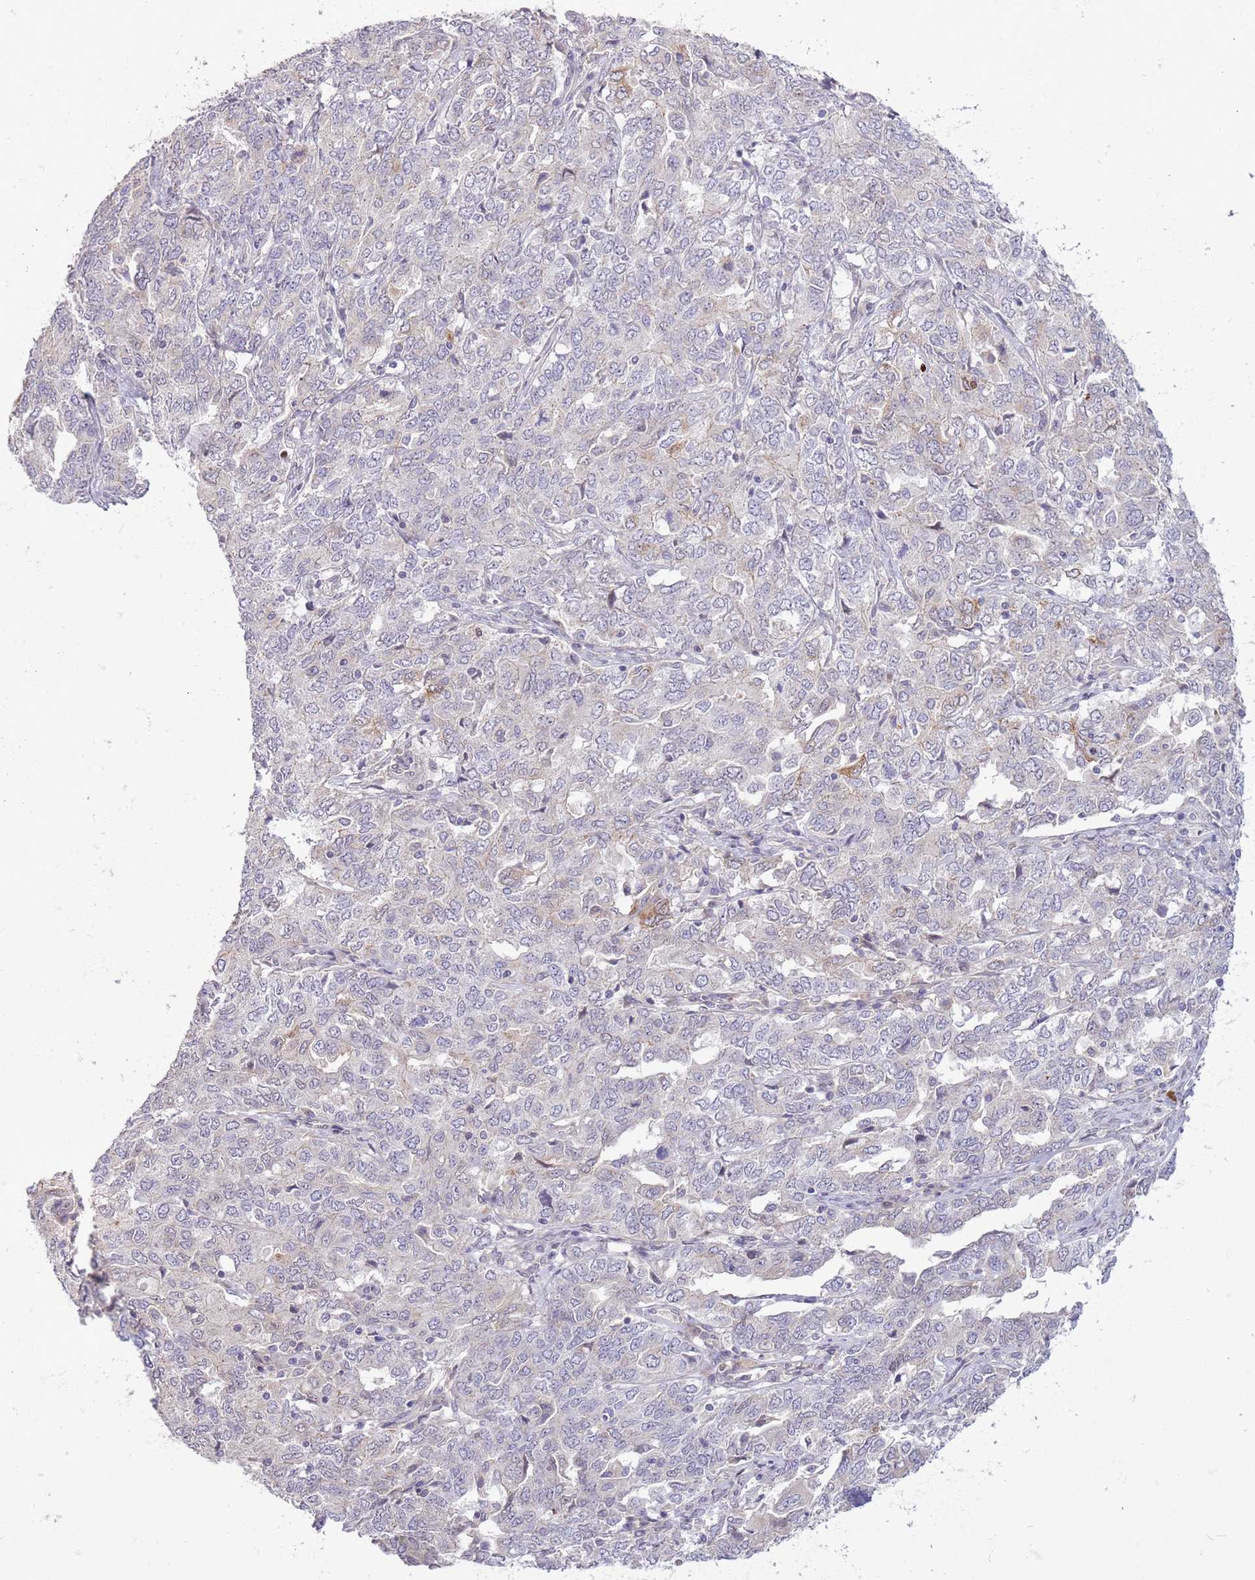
{"staining": {"intensity": "negative", "quantity": "none", "location": "none"}, "tissue": "ovarian cancer", "cell_type": "Tumor cells", "image_type": "cancer", "snomed": [{"axis": "morphology", "description": "Carcinoma, endometroid"}, {"axis": "topography", "description": "Ovary"}], "caption": "This is a histopathology image of IHC staining of ovarian cancer (endometroid carcinoma), which shows no expression in tumor cells.", "gene": "CCND2", "patient": {"sex": "female", "age": 62}}